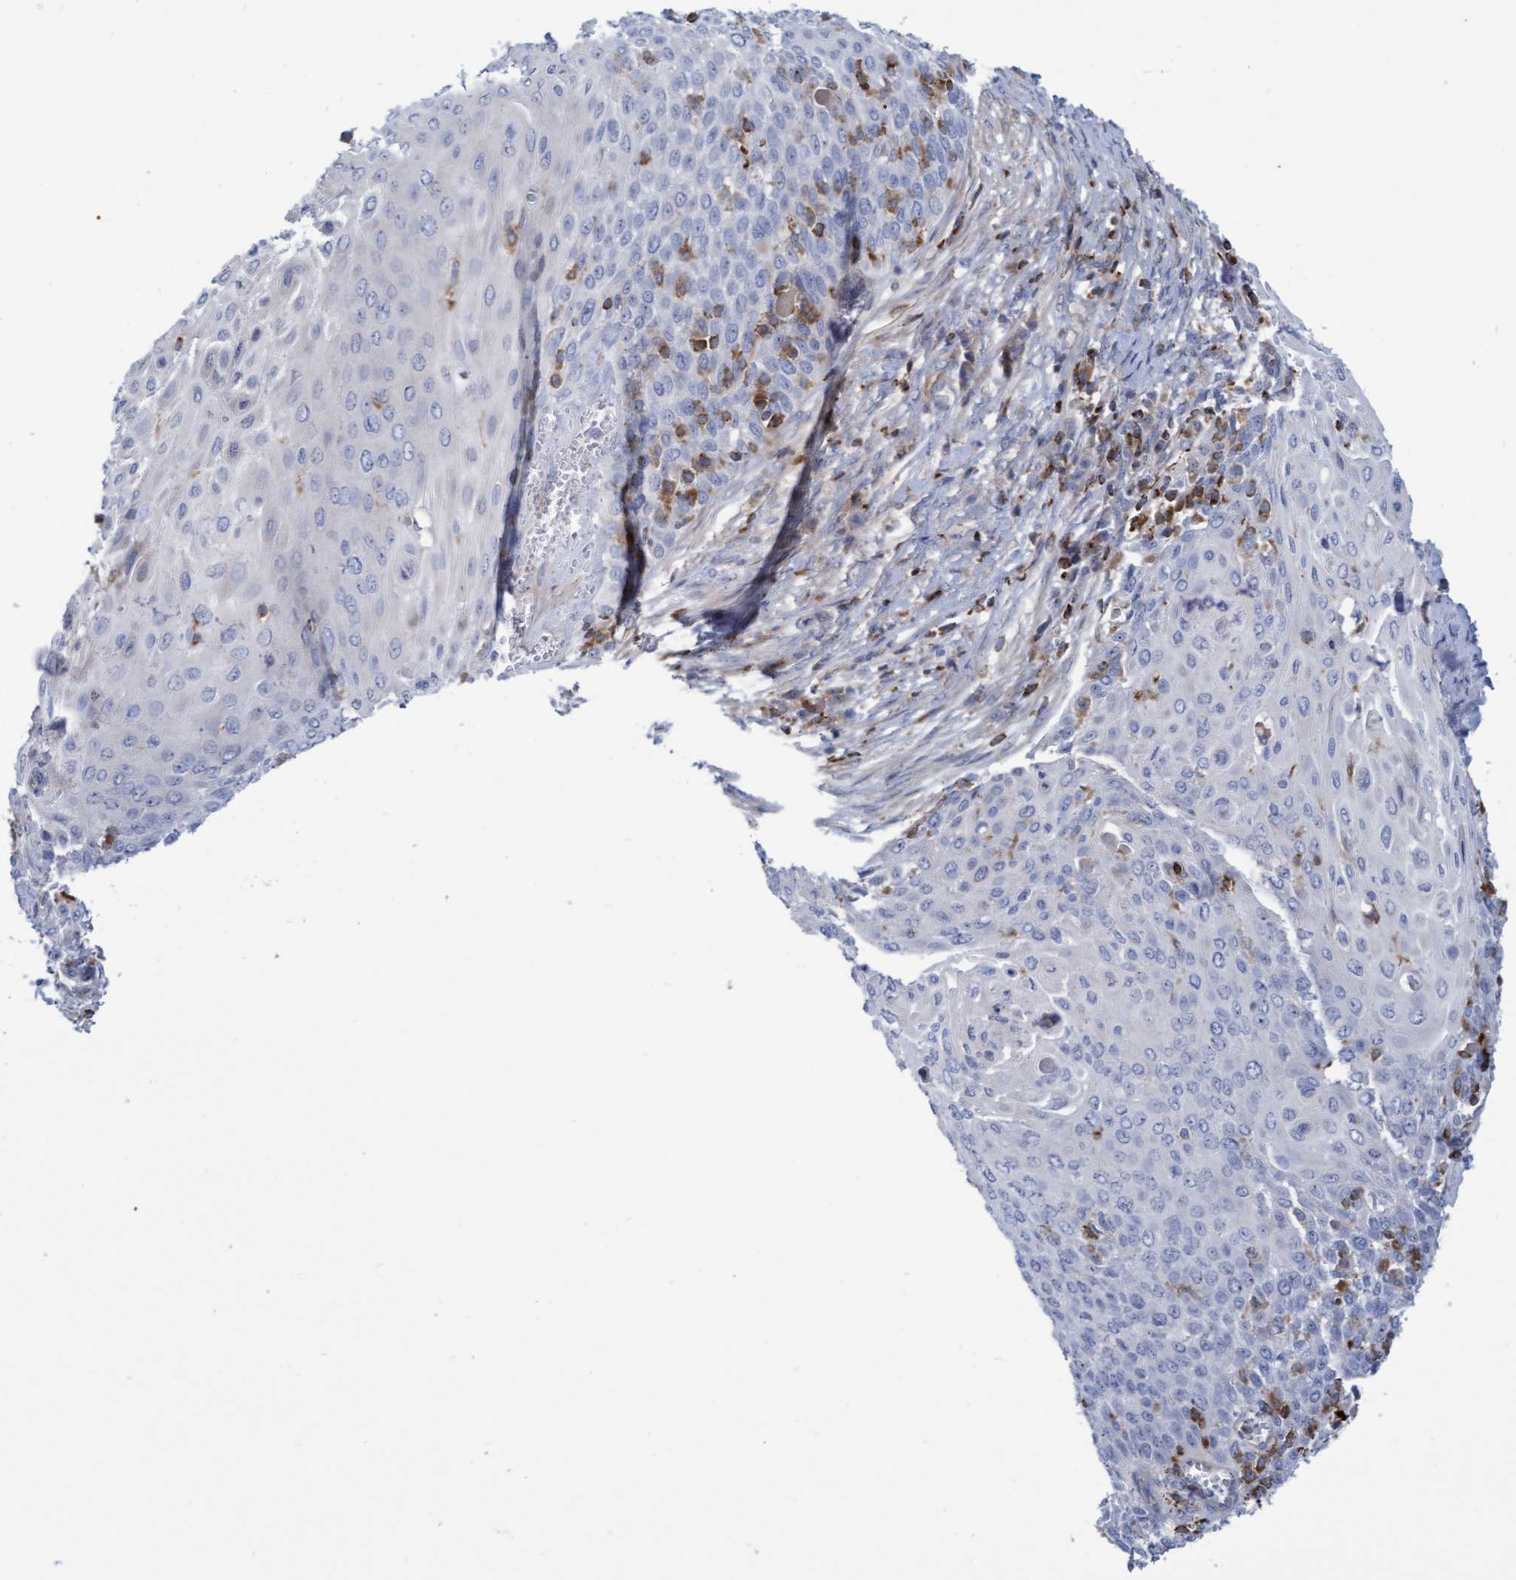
{"staining": {"intensity": "negative", "quantity": "none", "location": "none"}, "tissue": "cervical cancer", "cell_type": "Tumor cells", "image_type": "cancer", "snomed": [{"axis": "morphology", "description": "Squamous cell carcinoma, NOS"}, {"axis": "topography", "description": "Cervix"}], "caption": "There is no significant staining in tumor cells of cervical cancer. (Stains: DAB immunohistochemistry (IHC) with hematoxylin counter stain, Microscopy: brightfield microscopy at high magnification).", "gene": "FNBP1", "patient": {"sex": "female", "age": 39}}